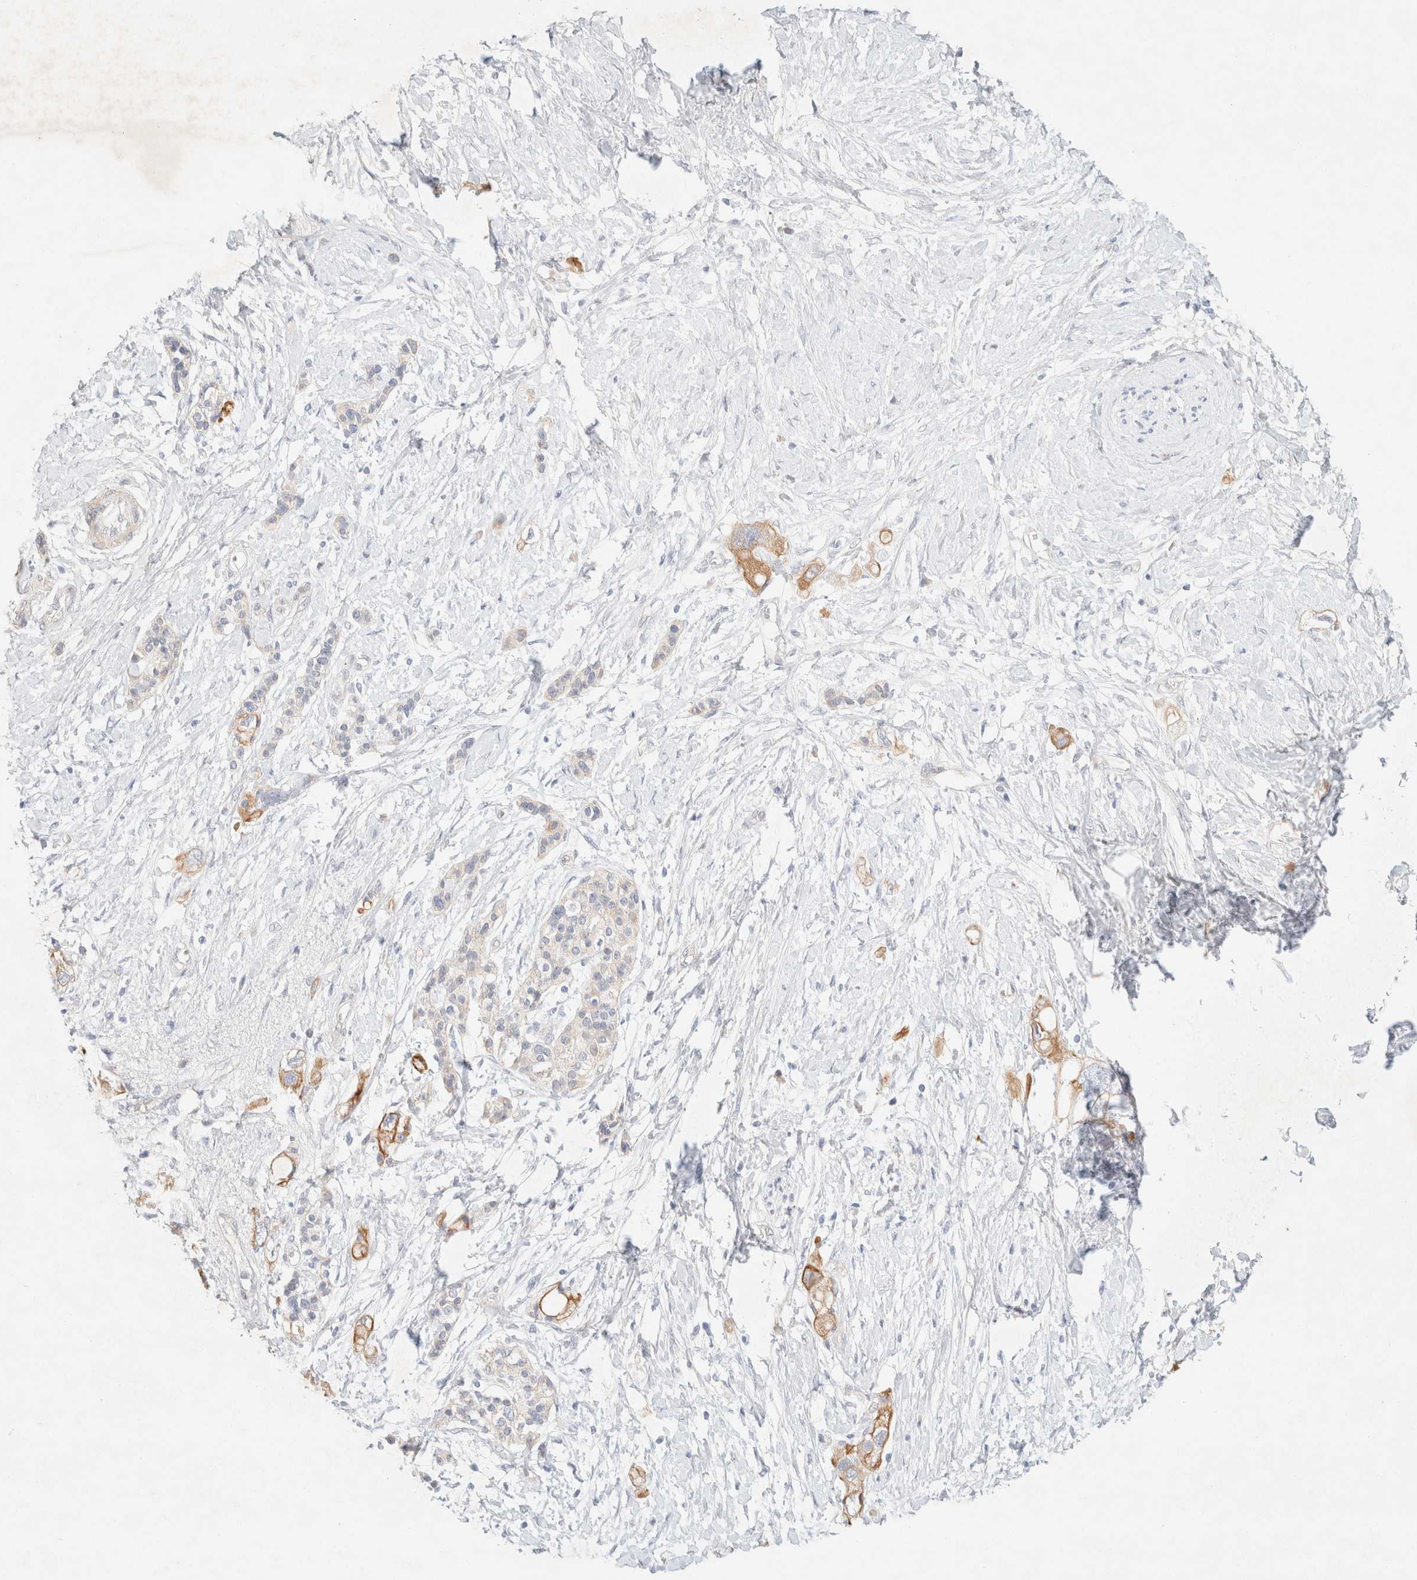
{"staining": {"intensity": "moderate", "quantity": ">75%", "location": "cytoplasmic/membranous"}, "tissue": "pancreatic cancer", "cell_type": "Tumor cells", "image_type": "cancer", "snomed": [{"axis": "morphology", "description": "Adenocarcinoma, NOS"}, {"axis": "topography", "description": "Pancreas"}], "caption": "High-magnification brightfield microscopy of pancreatic cancer stained with DAB (3,3'-diaminobenzidine) (brown) and counterstained with hematoxylin (blue). tumor cells exhibit moderate cytoplasmic/membranous expression is appreciated in about>75% of cells.", "gene": "CSNK1E", "patient": {"sex": "female", "age": 56}}